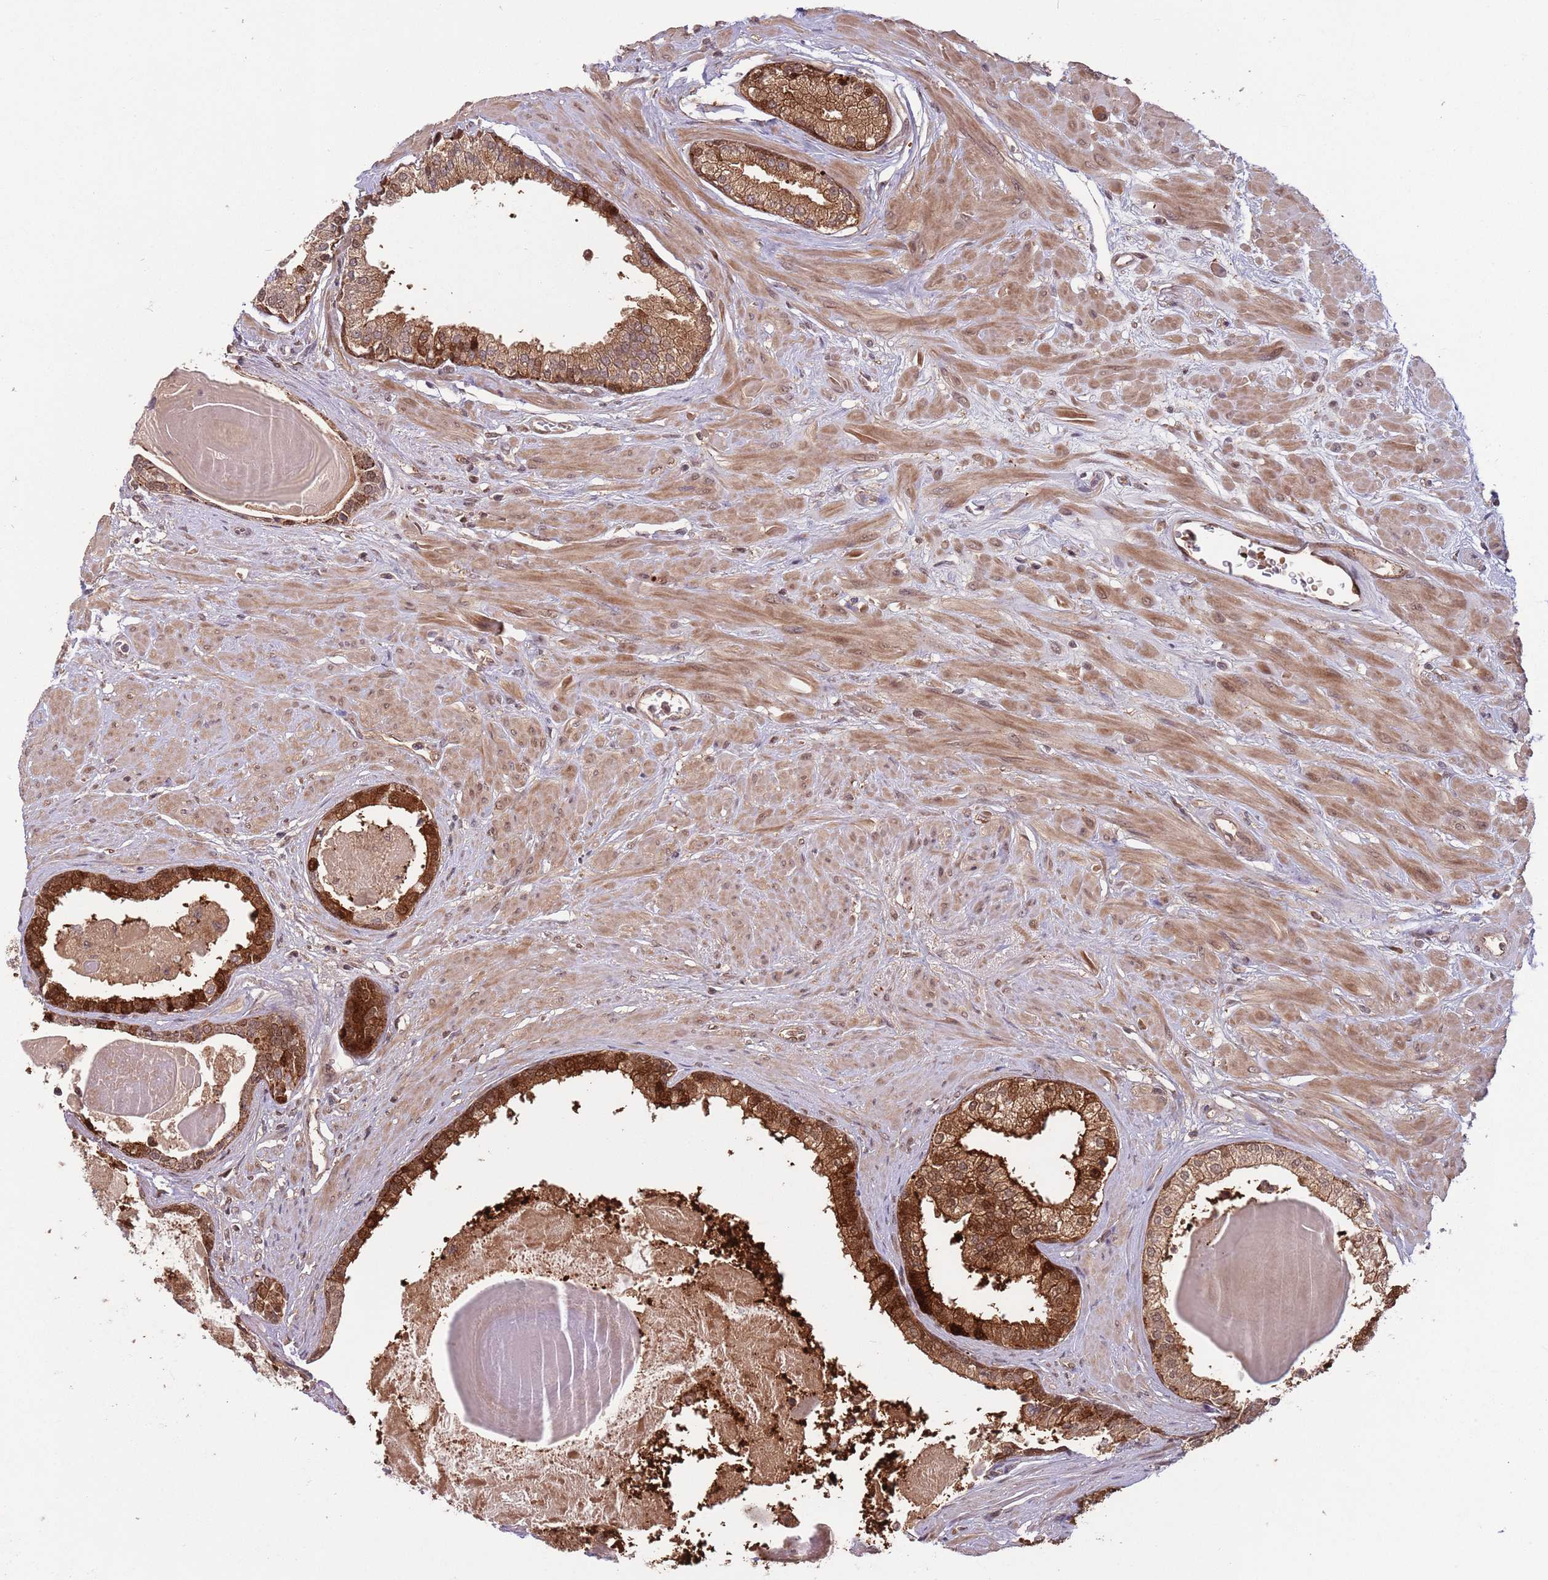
{"staining": {"intensity": "strong", "quantity": ">75%", "location": "cytoplasmic/membranous,nuclear"}, "tissue": "prostate", "cell_type": "Glandular cells", "image_type": "normal", "snomed": [{"axis": "morphology", "description": "Normal tissue, NOS"}, {"axis": "topography", "description": "Prostate"}], "caption": "A brown stain labels strong cytoplasmic/membranous,nuclear expression of a protein in glandular cells of unremarkable human prostate.", "gene": "SALL1", "patient": {"sex": "male", "age": 57}}